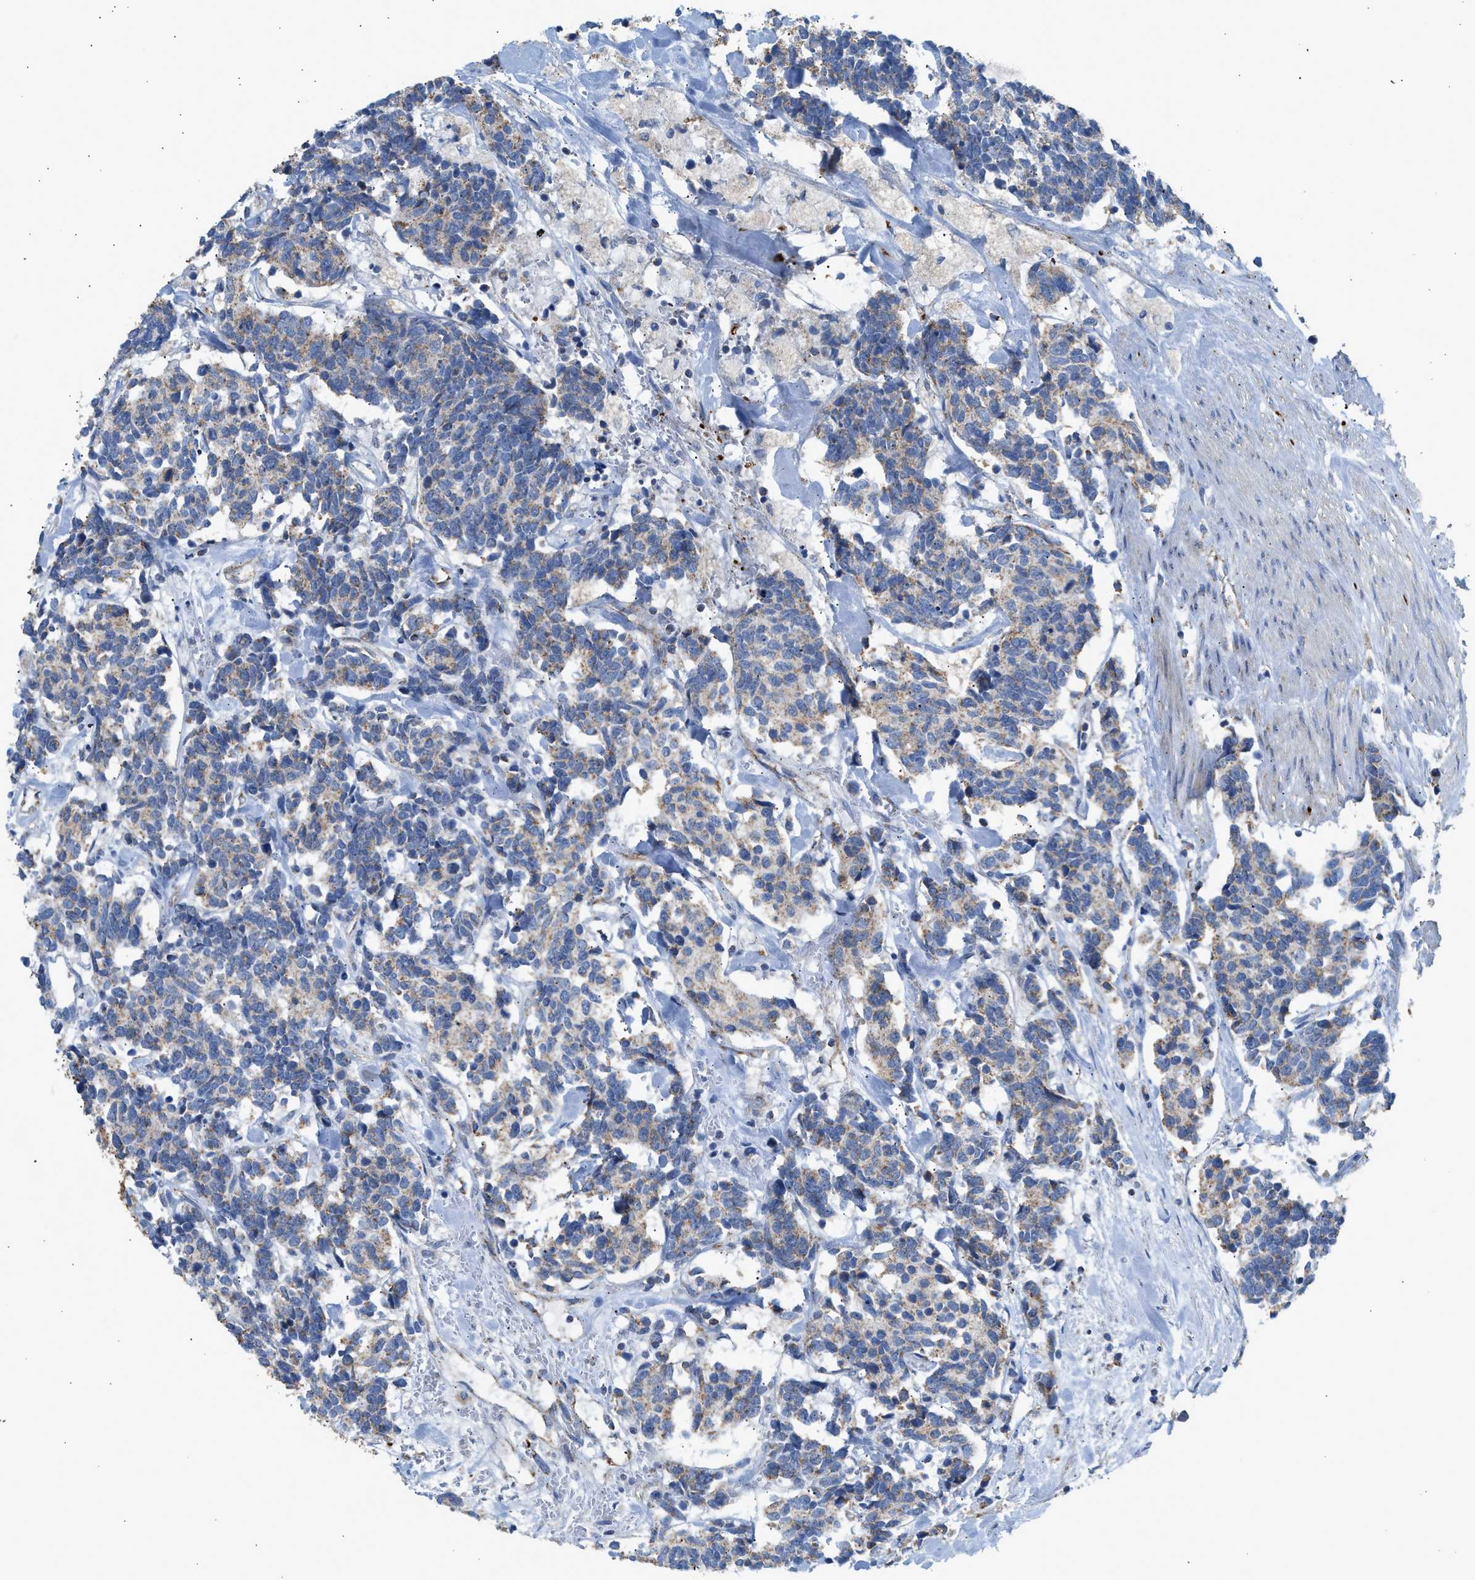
{"staining": {"intensity": "weak", "quantity": ">75%", "location": "cytoplasmic/membranous"}, "tissue": "carcinoid", "cell_type": "Tumor cells", "image_type": "cancer", "snomed": [{"axis": "morphology", "description": "Carcinoma, NOS"}, {"axis": "morphology", "description": "Carcinoid, malignant, NOS"}, {"axis": "topography", "description": "Urinary bladder"}], "caption": "Carcinoma stained with IHC reveals weak cytoplasmic/membranous staining in approximately >75% of tumor cells. Nuclei are stained in blue.", "gene": "GOT2", "patient": {"sex": "male", "age": 57}}